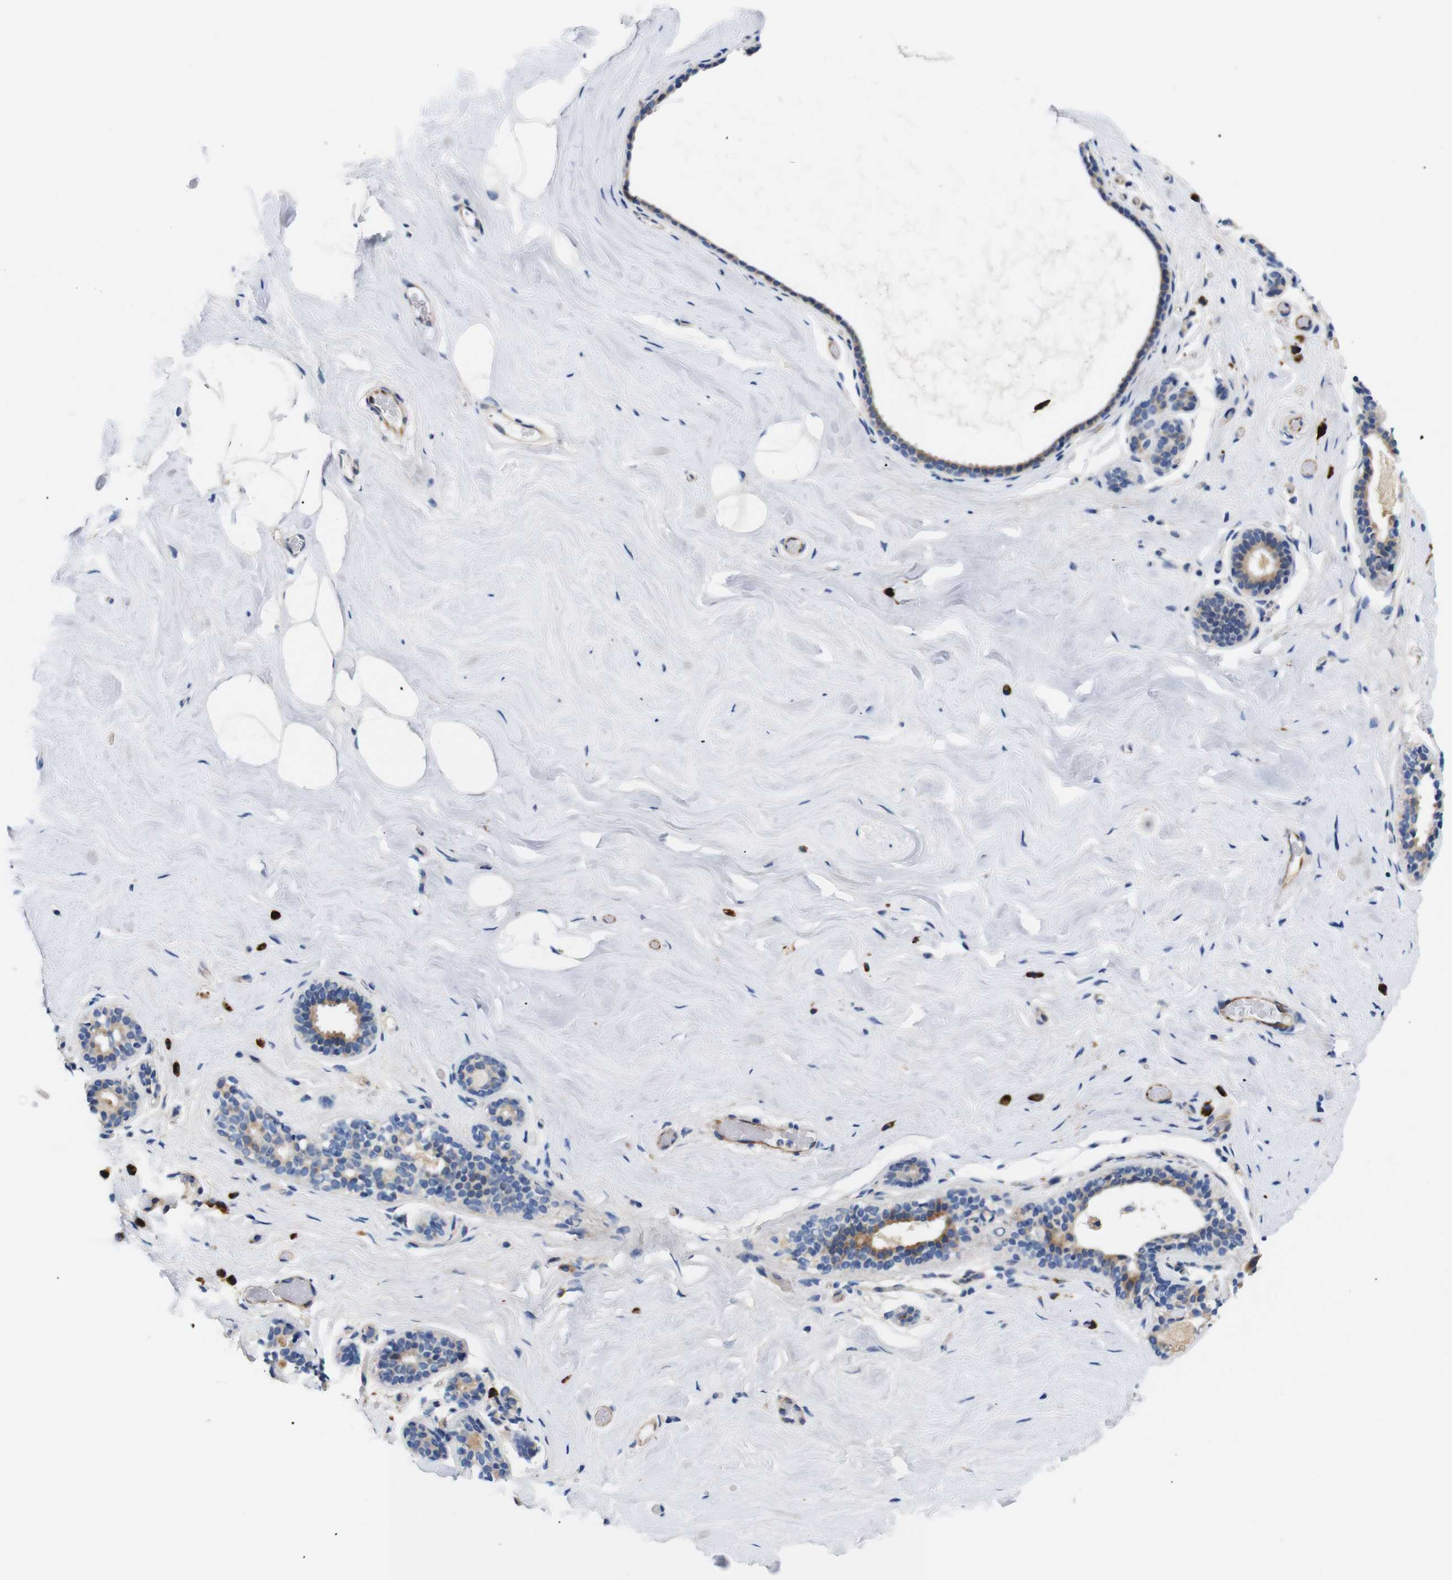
{"staining": {"intensity": "negative", "quantity": "none", "location": "none"}, "tissue": "breast", "cell_type": "Adipocytes", "image_type": "normal", "snomed": [{"axis": "morphology", "description": "Normal tissue, NOS"}, {"axis": "topography", "description": "Breast"}], "caption": "Immunohistochemical staining of benign human breast exhibits no significant staining in adipocytes. (Immunohistochemistry (ihc), brightfield microscopy, high magnification).", "gene": "UBE2G2", "patient": {"sex": "female", "age": 75}}